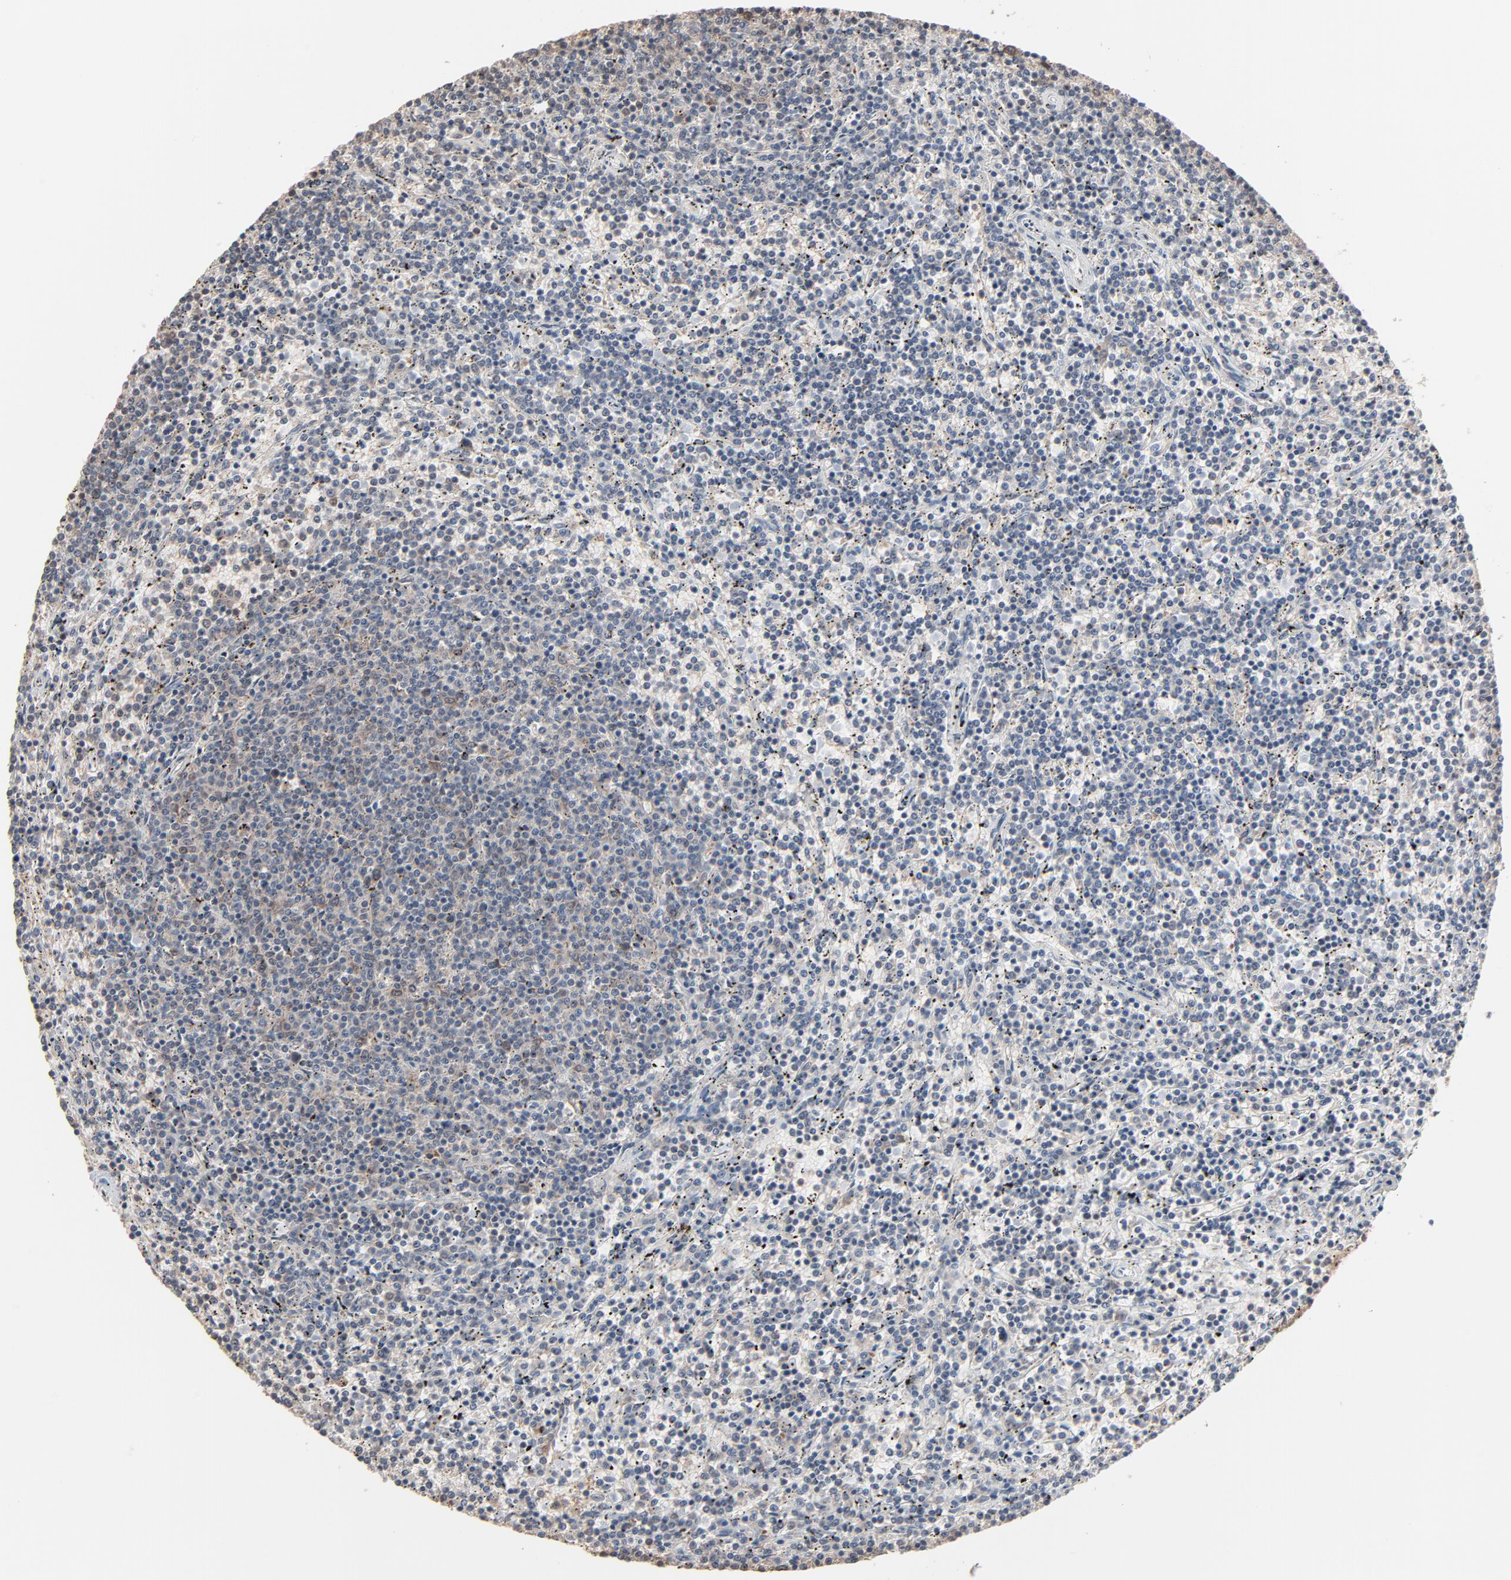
{"staining": {"intensity": "weak", "quantity": "<25%", "location": "cytoplasmic/membranous"}, "tissue": "lymphoma", "cell_type": "Tumor cells", "image_type": "cancer", "snomed": [{"axis": "morphology", "description": "Malignant lymphoma, non-Hodgkin's type, Low grade"}, {"axis": "topography", "description": "Spleen"}], "caption": "Tumor cells show no significant protein staining in lymphoma.", "gene": "CCT5", "patient": {"sex": "female", "age": 50}}